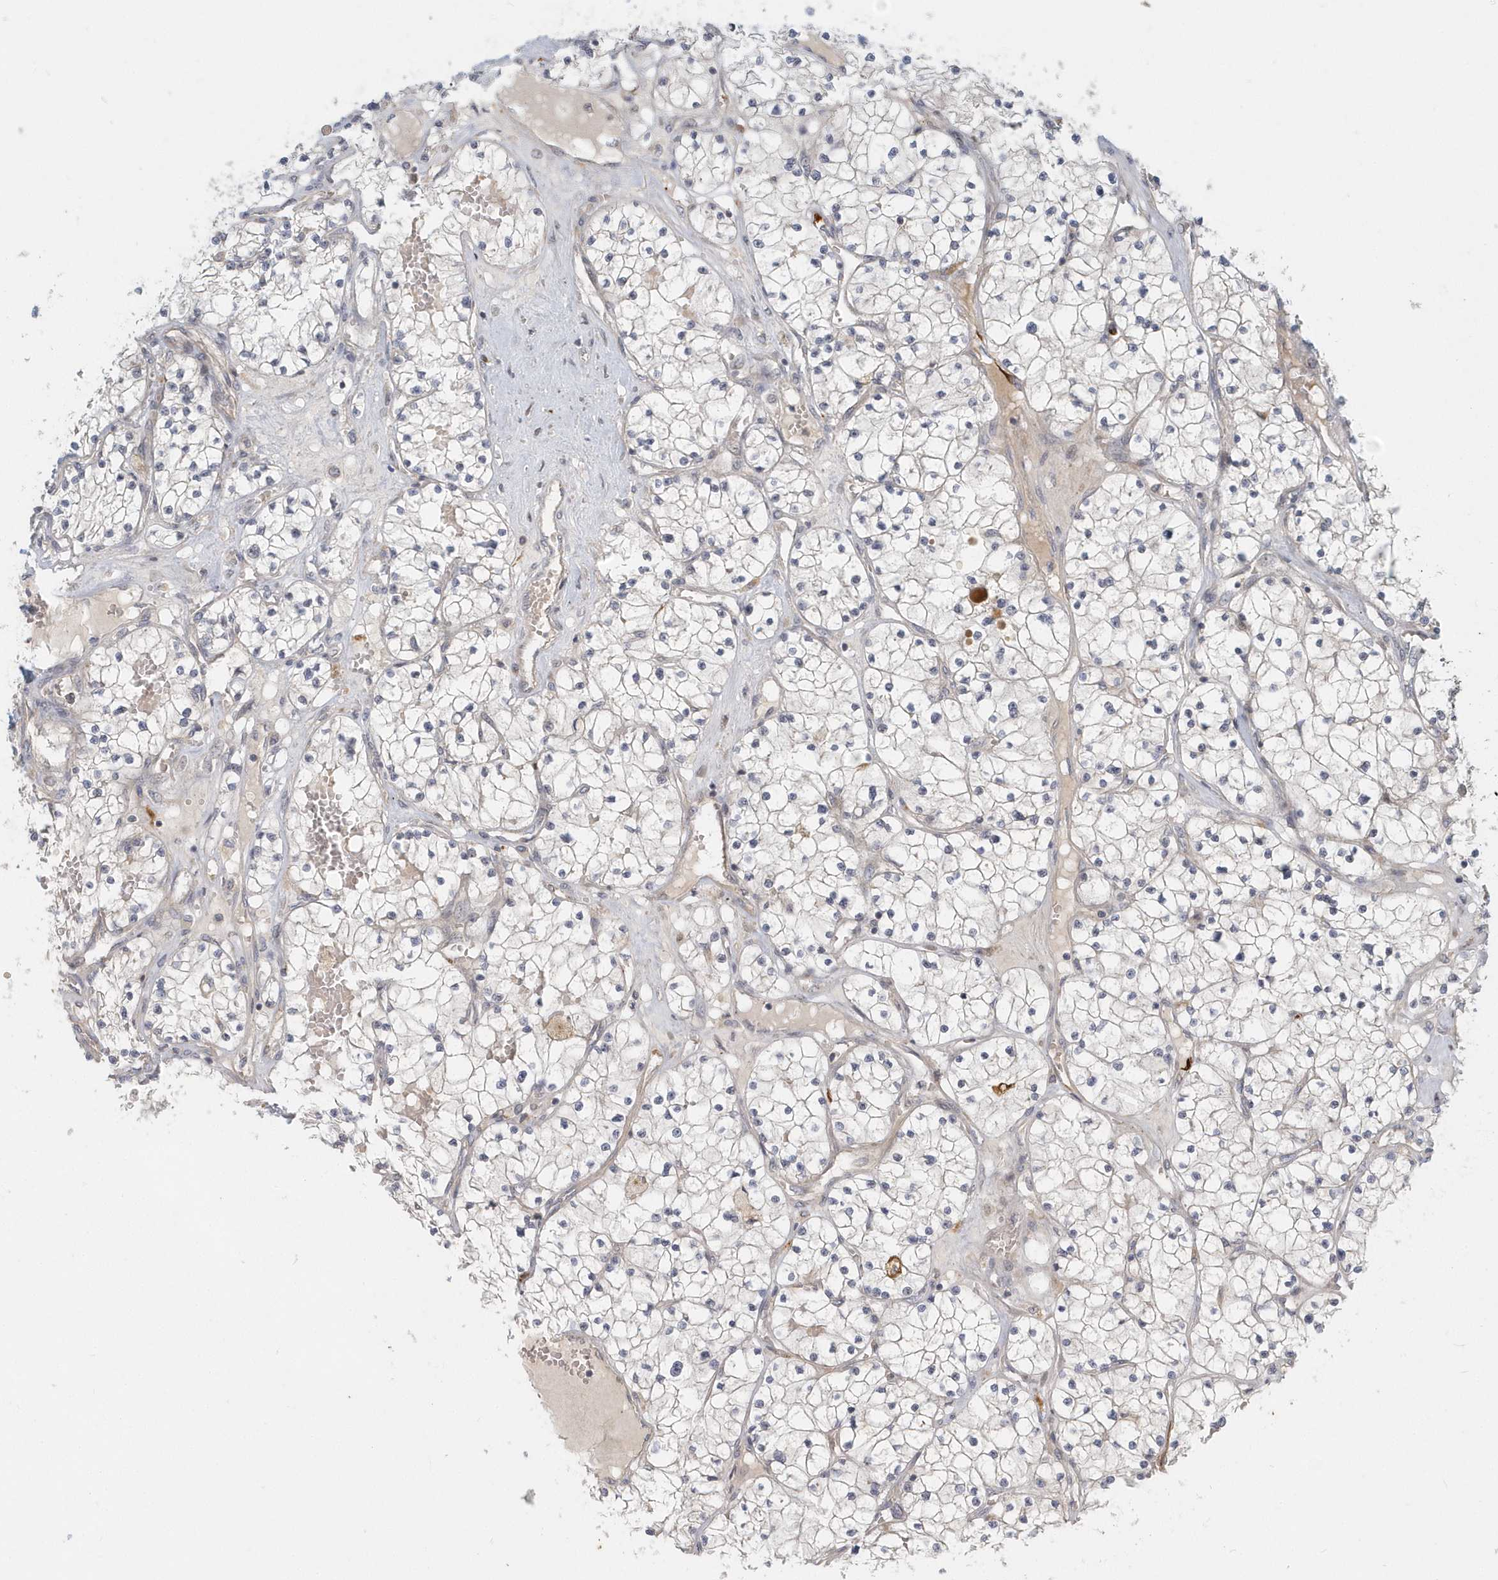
{"staining": {"intensity": "negative", "quantity": "none", "location": "none"}, "tissue": "renal cancer", "cell_type": "Tumor cells", "image_type": "cancer", "snomed": [{"axis": "morphology", "description": "Normal tissue, NOS"}, {"axis": "morphology", "description": "Adenocarcinoma, NOS"}, {"axis": "topography", "description": "Kidney"}], "caption": "Tumor cells show no significant staining in renal cancer (adenocarcinoma).", "gene": "NAPB", "patient": {"sex": "male", "age": 68}}